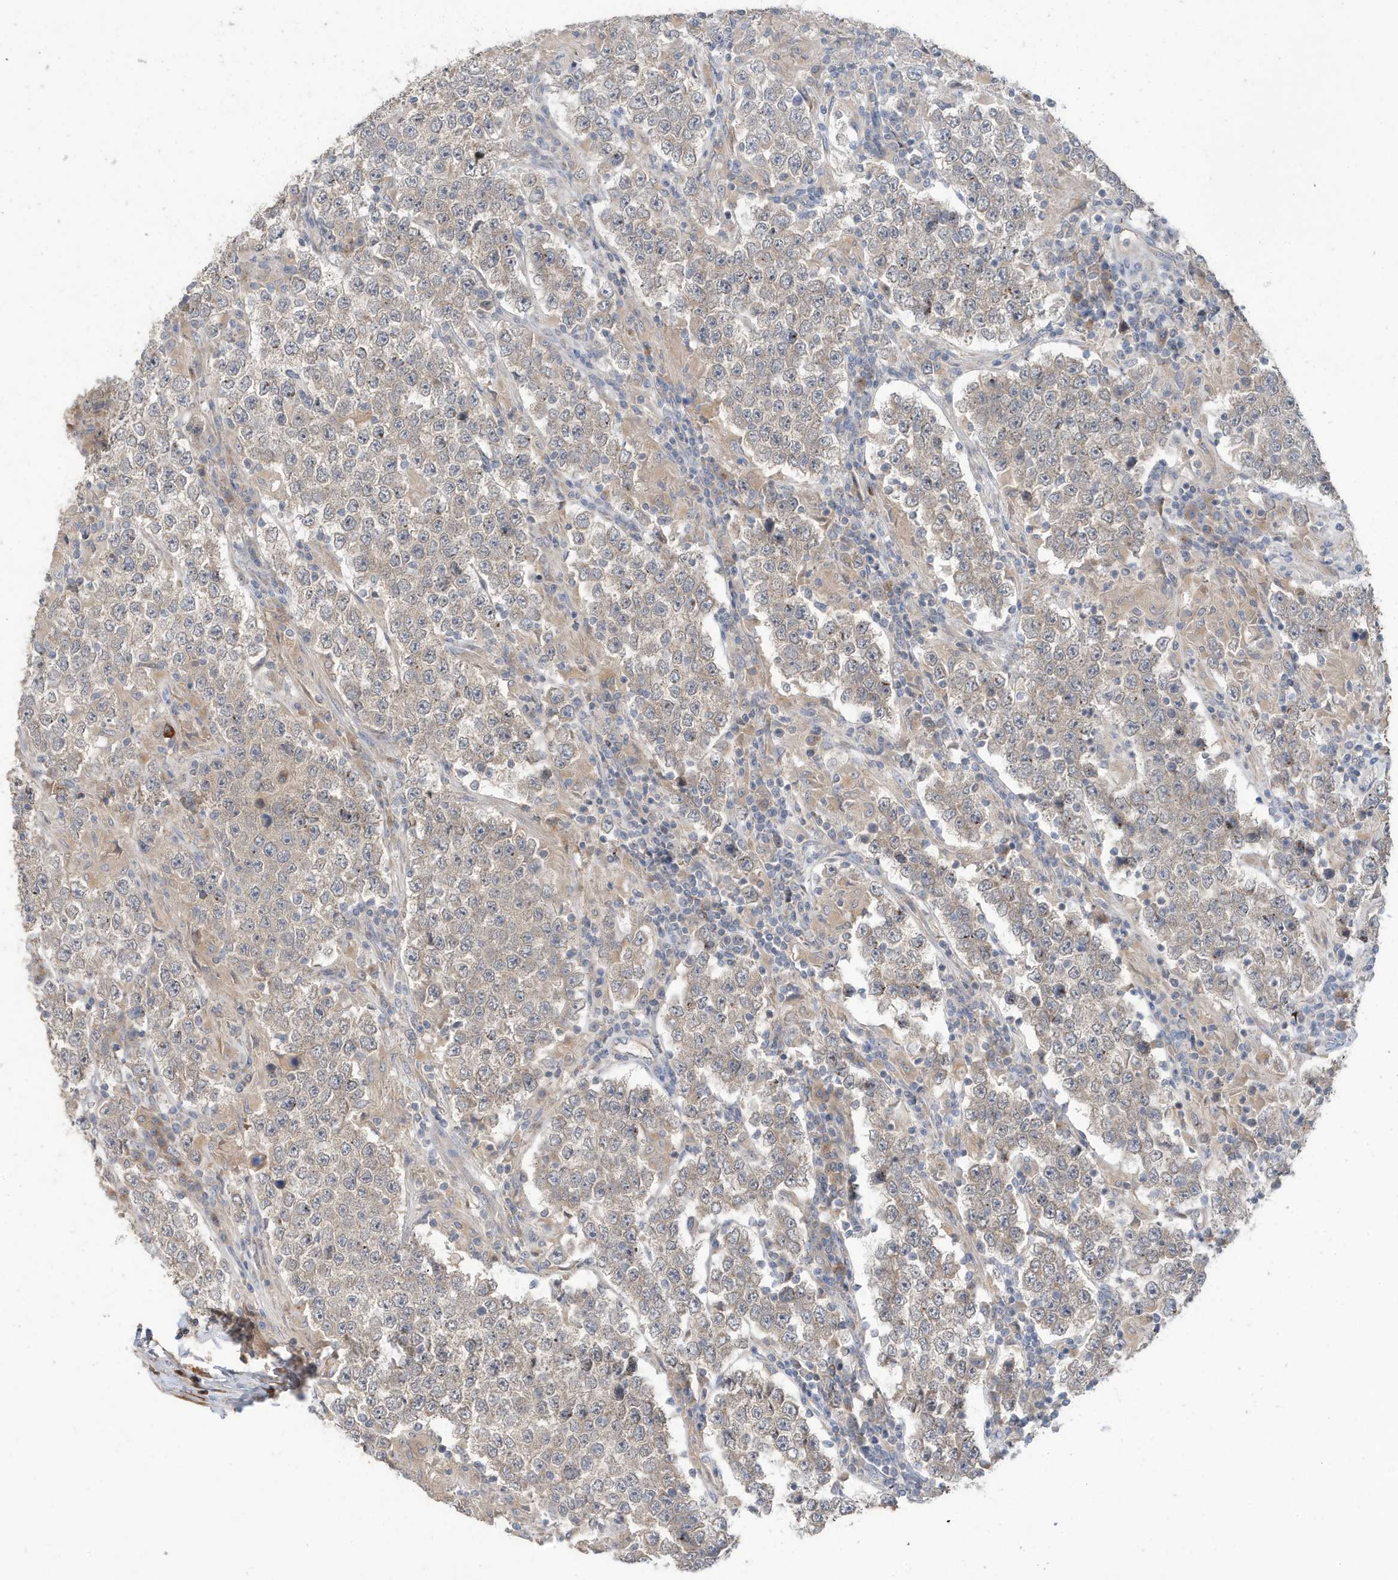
{"staining": {"intensity": "negative", "quantity": "none", "location": "none"}, "tissue": "testis cancer", "cell_type": "Tumor cells", "image_type": "cancer", "snomed": [{"axis": "morphology", "description": "Normal tissue, NOS"}, {"axis": "morphology", "description": "Urothelial carcinoma, High grade"}, {"axis": "morphology", "description": "Seminoma, NOS"}, {"axis": "morphology", "description": "Carcinoma, Embryonal, NOS"}, {"axis": "topography", "description": "Urinary bladder"}, {"axis": "topography", "description": "Testis"}], "caption": "Human testis cancer stained for a protein using IHC exhibits no staining in tumor cells.", "gene": "LAPTM4A", "patient": {"sex": "male", "age": 41}}